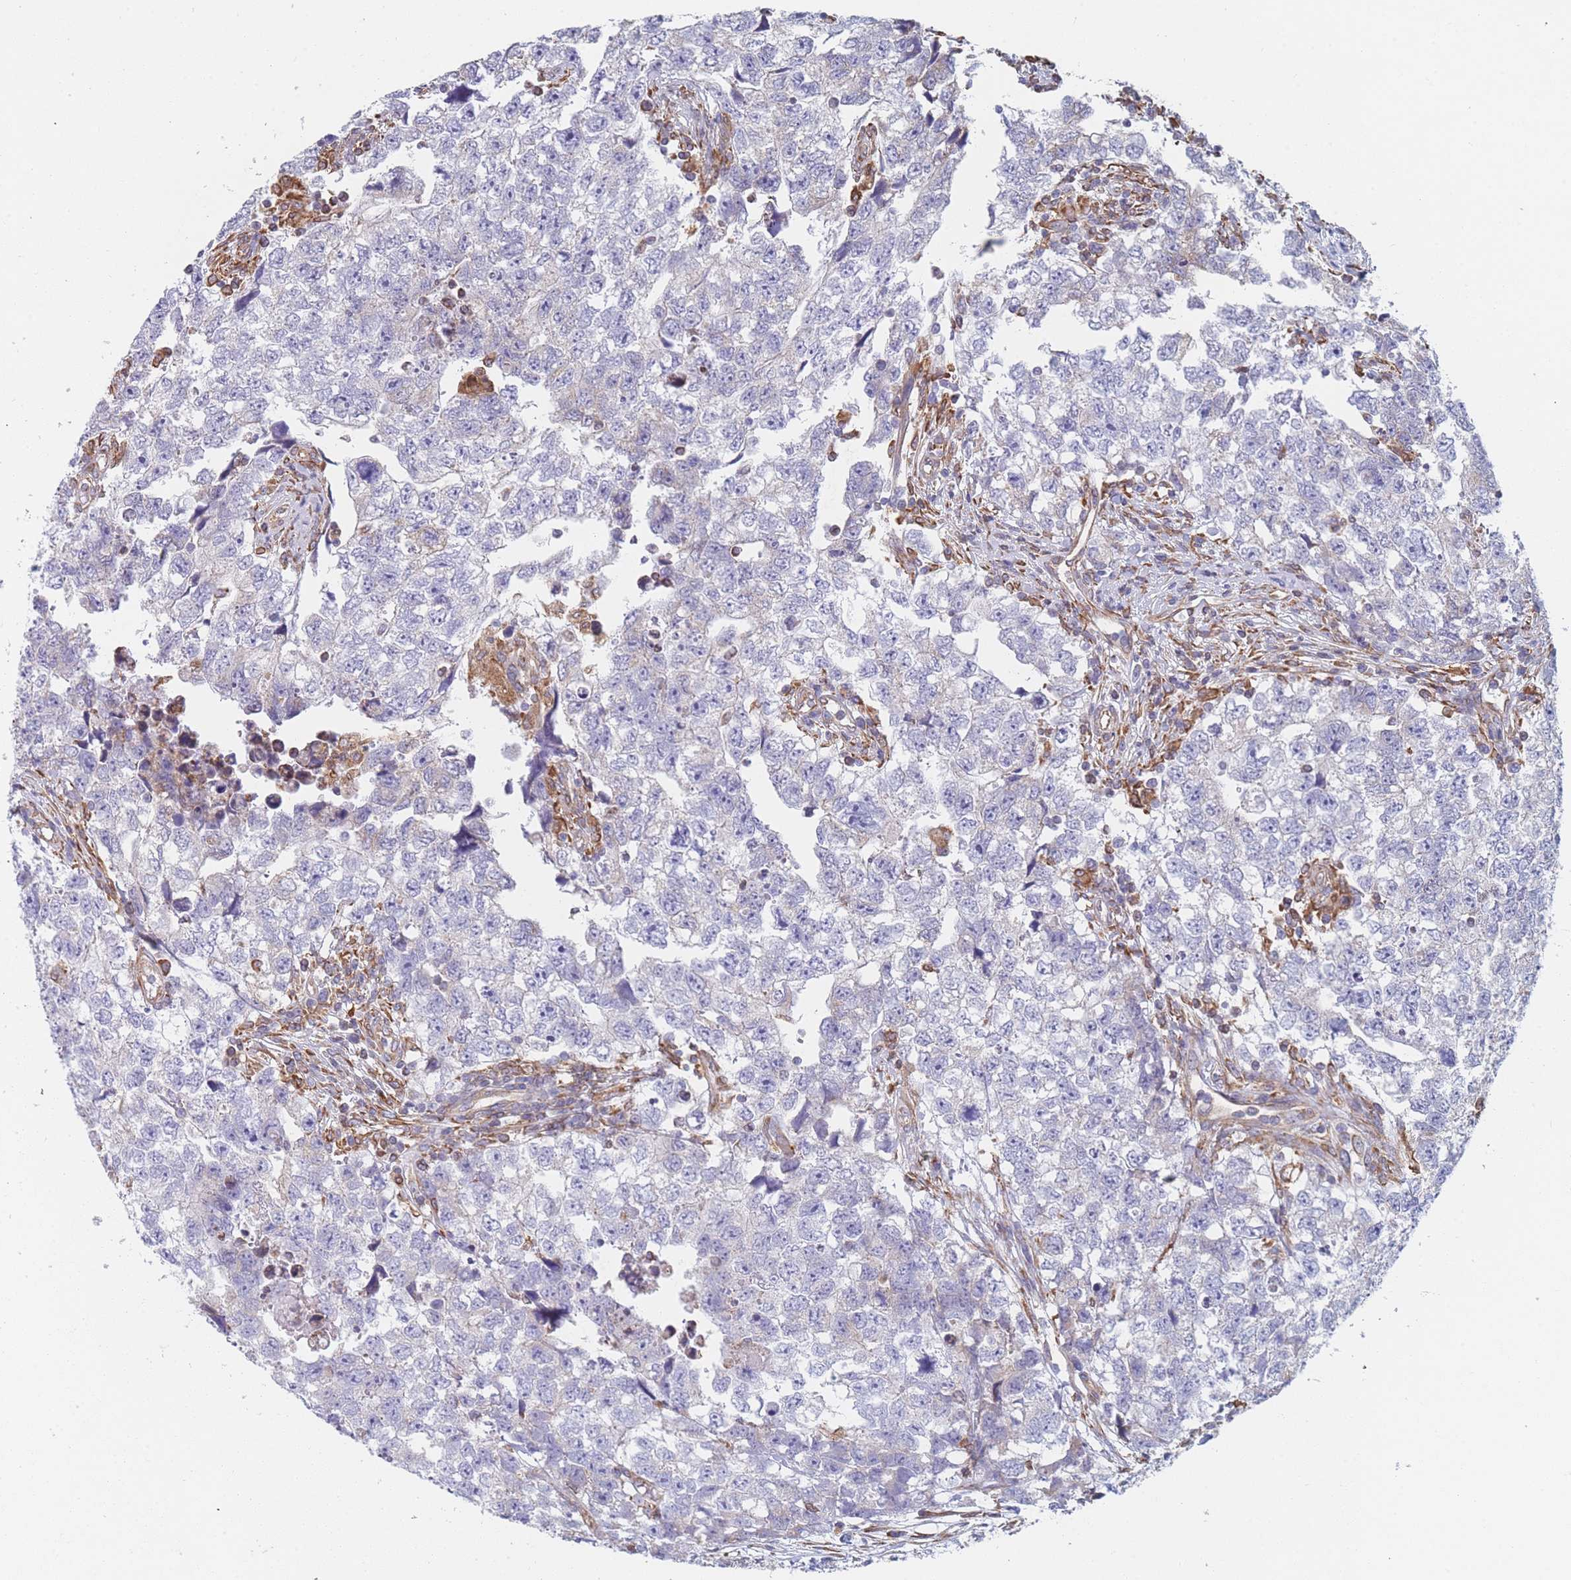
{"staining": {"intensity": "negative", "quantity": "none", "location": "none"}, "tissue": "testis cancer", "cell_type": "Tumor cells", "image_type": "cancer", "snomed": [{"axis": "morphology", "description": "Carcinoma, Embryonal, NOS"}, {"axis": "topography", "description": "Testis"}], "caption": "DAB immunohistochemical staining of human embryonal carcinoma (testis) shows no significant staining in tumor cells.", "gene": "OR7C2", "patient": {"sex": "male", "age": 22}}